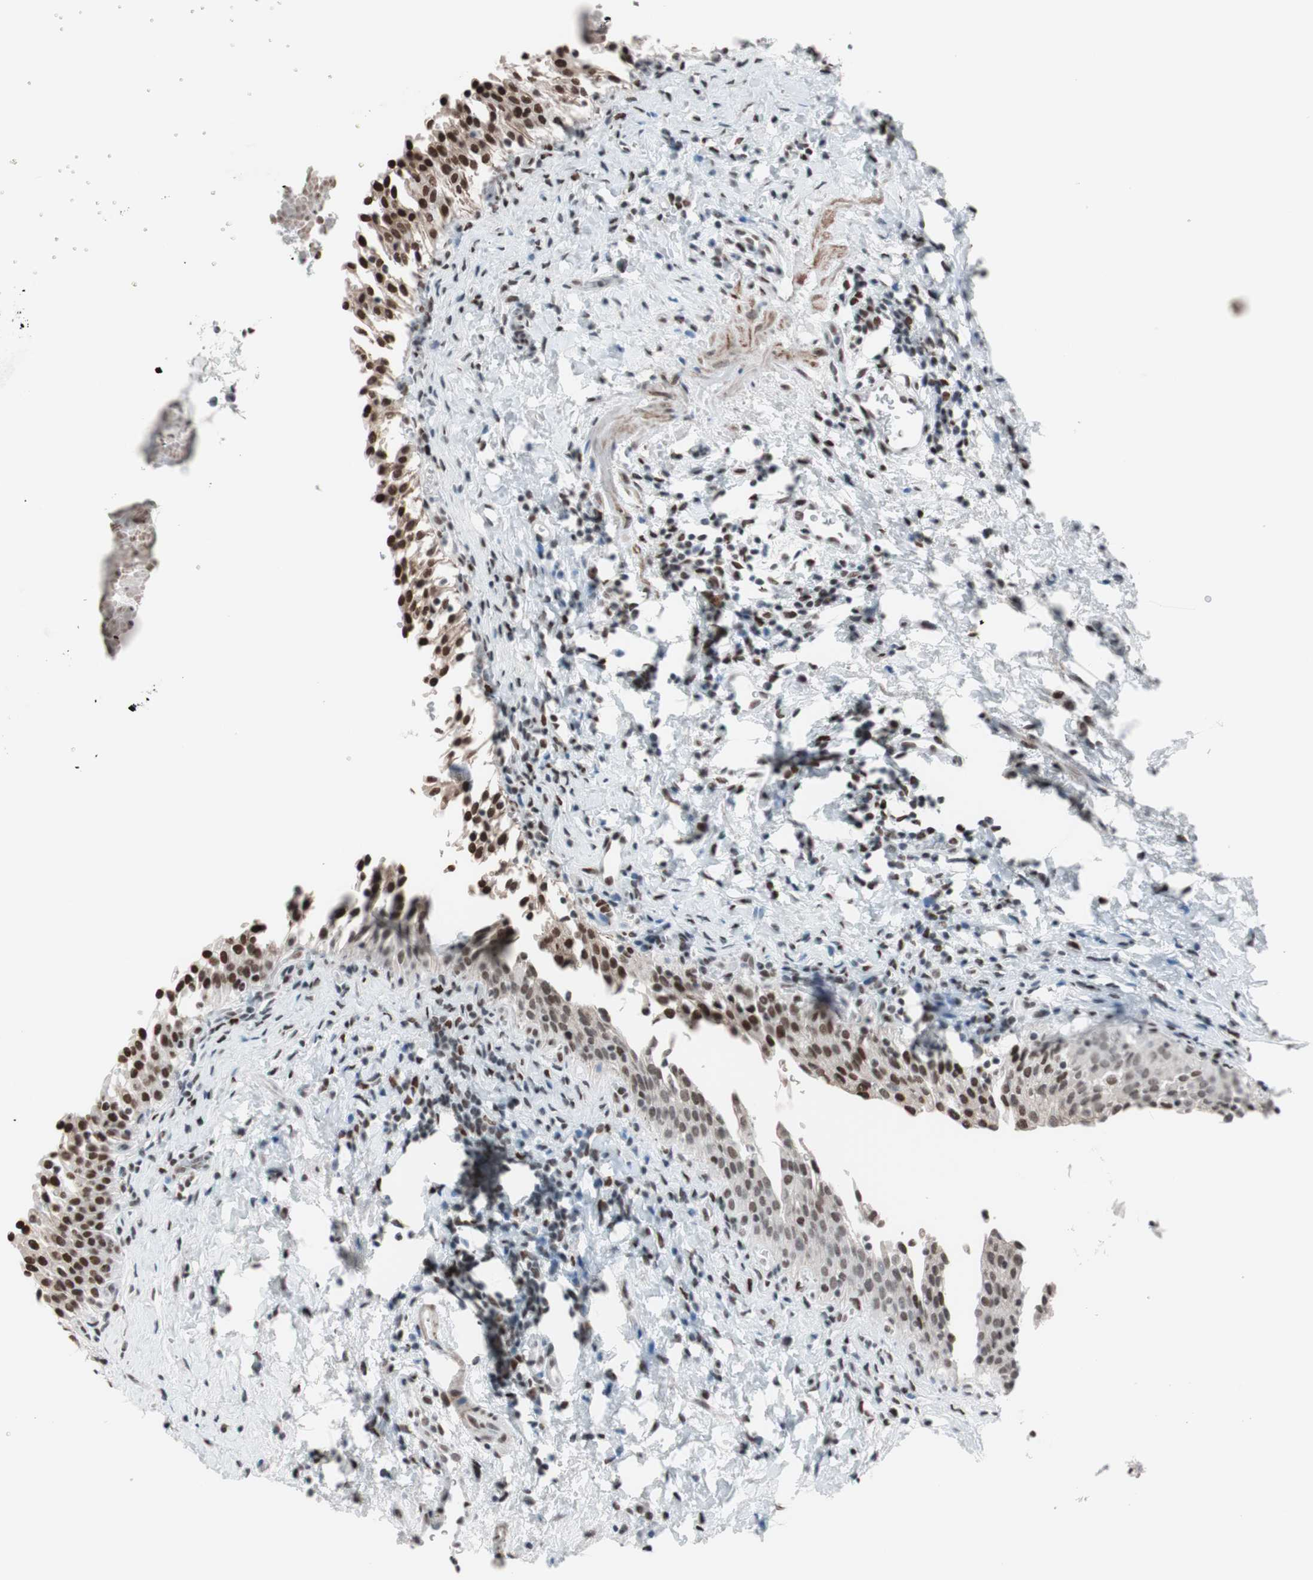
{"staining": {"intensity": "strong", "quantity": ">75%", "location": "nuclear"}, "tissue": "urinary bladder", "cell_type": "Urothelial cells", "image_type": "normal", "snomed": [{"axis": "morphology", "description": "Normal tissue, NOS"}, {"axis": "topography", "description": "Urinary bladder"}], "caption": "A brown stain highlights strong nuclear positivity of a protein in urothelial cells of benign urinary bladder. The staining was performed using DAB (3,3'-diaminobenzidine) to visualize the protein expression in brown, while the nuclei were stained in blue with hematoxylin (Magnification: 20x).", "gene": "ARID1A", "patient": {"sex": "male", "age": 51}}